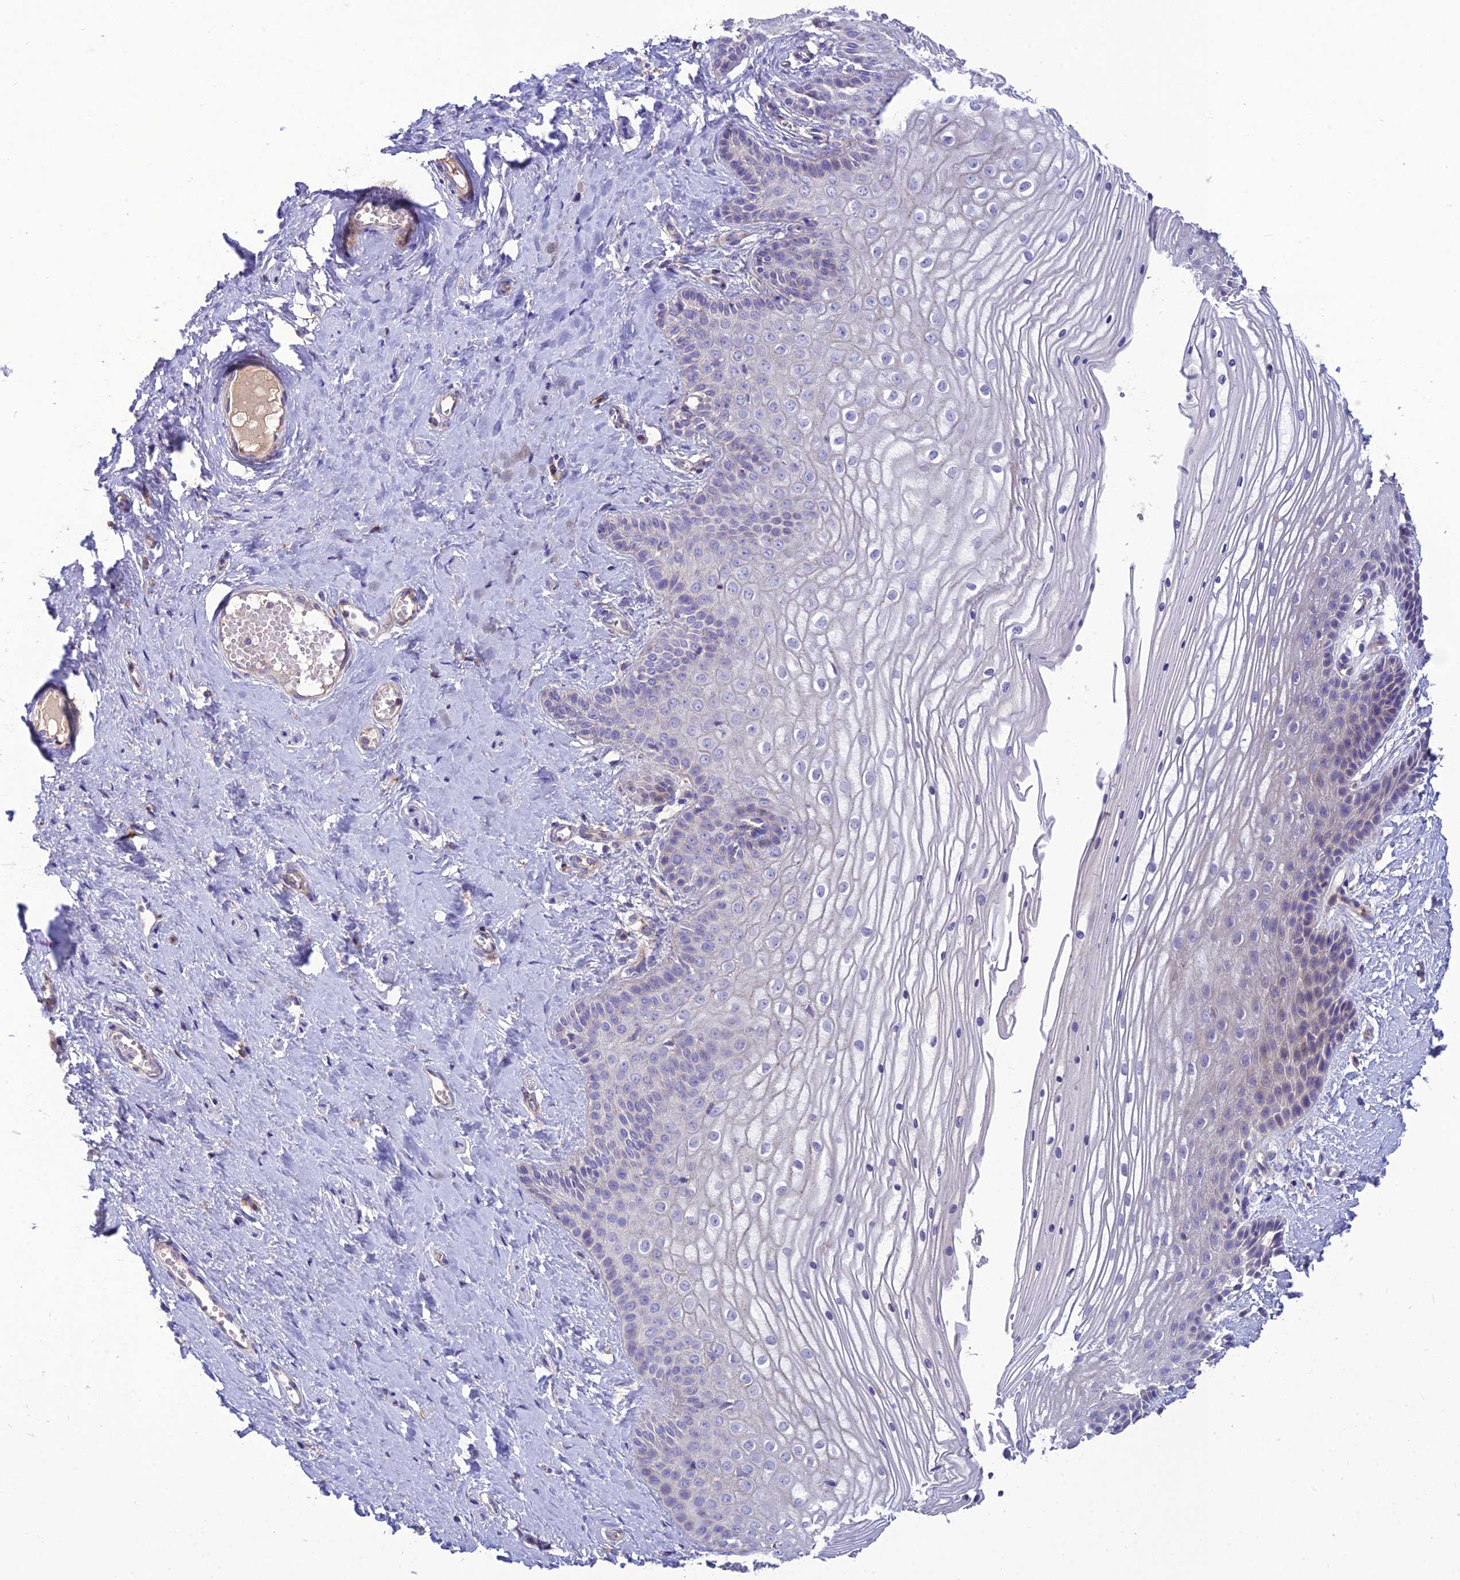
{"staining": {"intensity": "weak", "quantity": "<25%", "location": "cytoplasmic/membranous"}, "tissue": "vagina", "cell_type": "Squamous epithelial cells", "image_type": "normal", "snomed": [{"axis": "morphology", "description": "Normal tissue, NOS"}, {"axis": "topography", "description": "Vagina"}, {"axis": "topography", "description": "Cervix"}], "caption": "Squamous epithelial cells show no significant protein staining in benign vagina. (DAB immunohistochemistry (IHC), high magnification).", "gene": "TEKT3", "patient": {"sex": "female", "age": 40}}